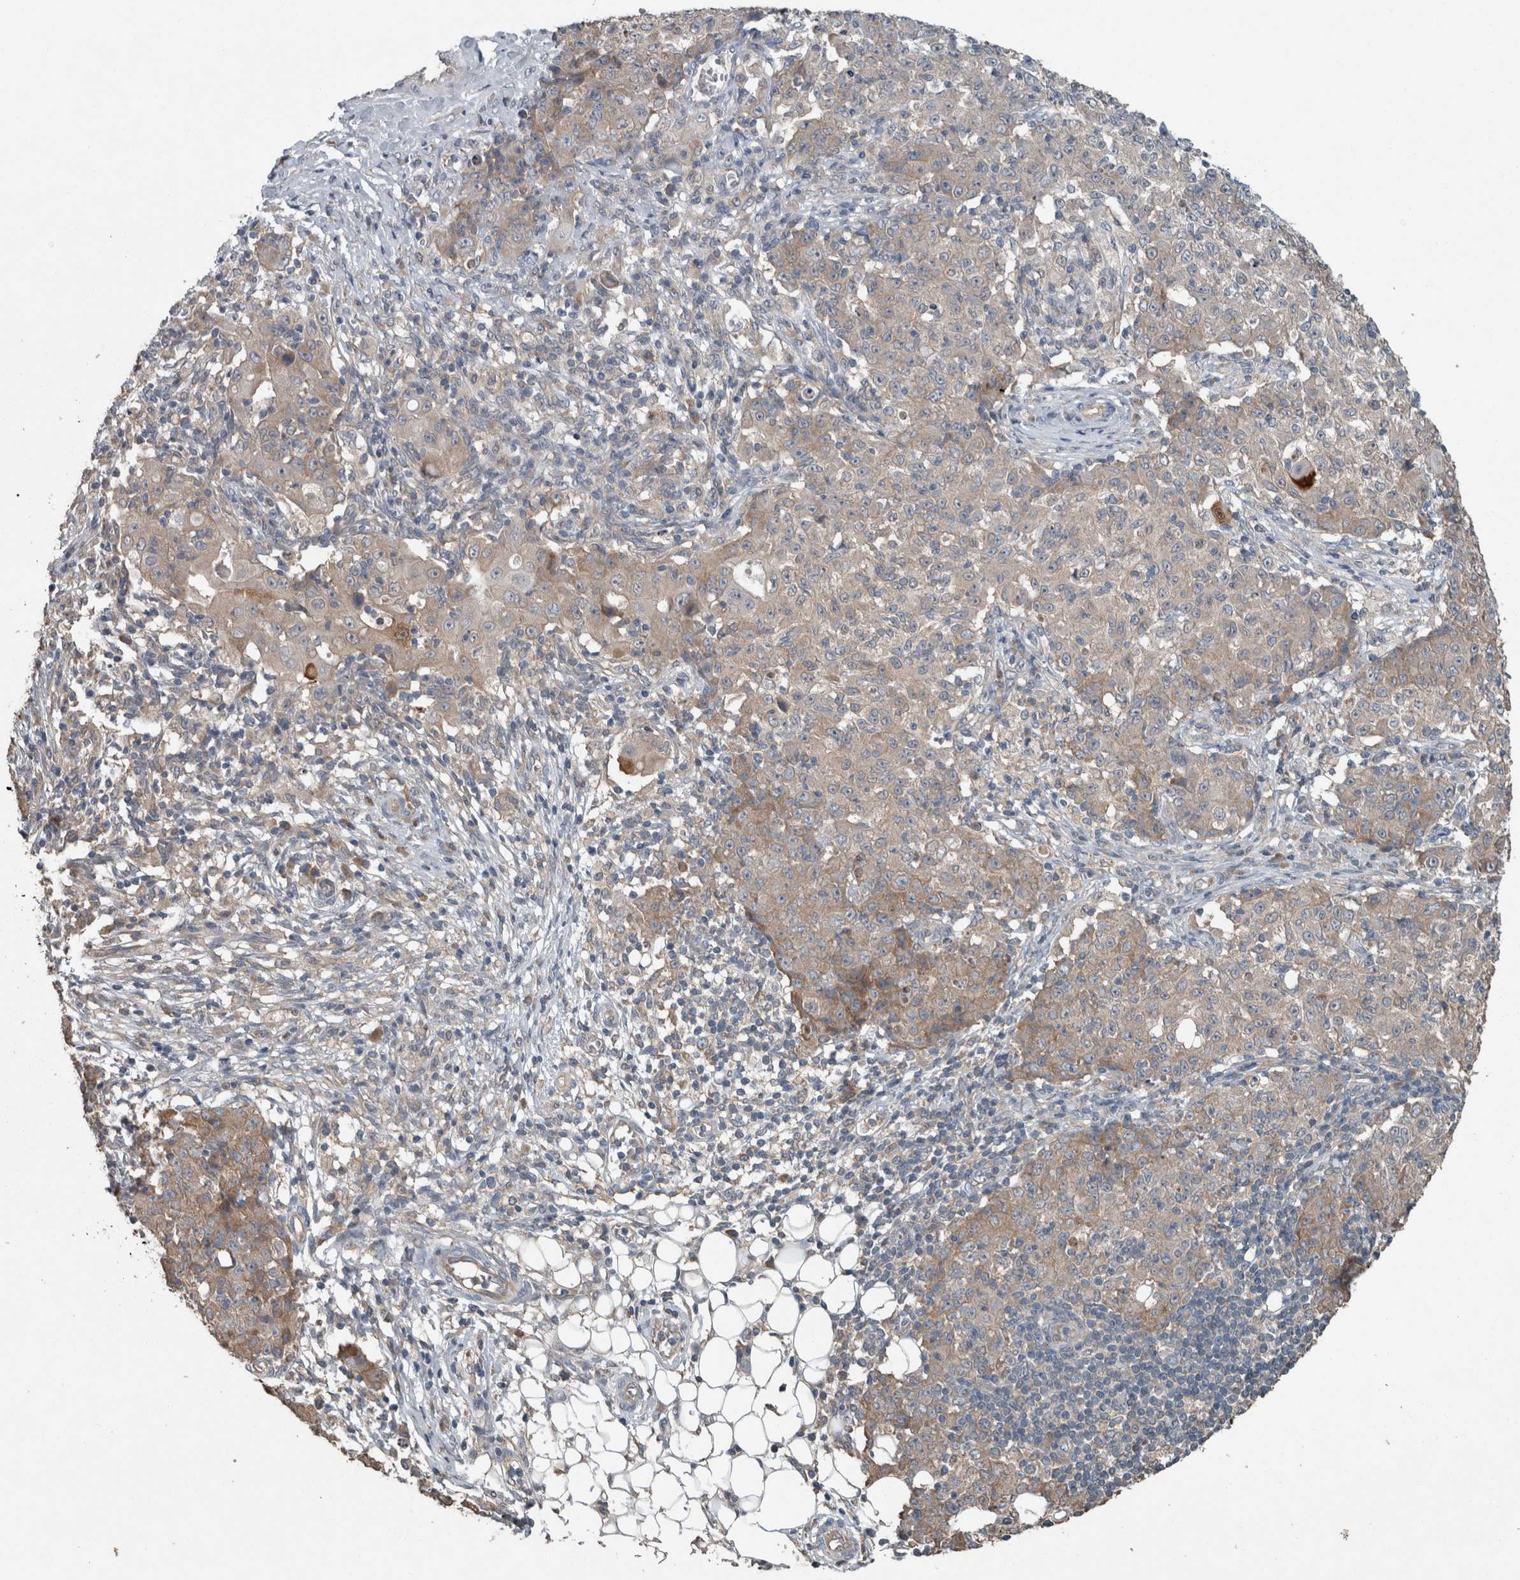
{"staining": {"intensity": "weak", "quantity": ">75%", "location": "cytoplasmic/membranous"}, "tissue": "ovarian cancer", "cell_type": "Tumor cells", "image_type": "cancer", "snomed": [{"axis": "morphology", "description": "Carcinoma, endometroid"}, {"axis": "topography", "description": "Ovary"}], "caption": "Brown immunohistochemical staining in human ovarian cancer reveals weak cytoplasmic/membranous expression in approximately >75% of tumor cells.", "gene": "KNTC1", "patient": {"sex": "female", "age": 42}}